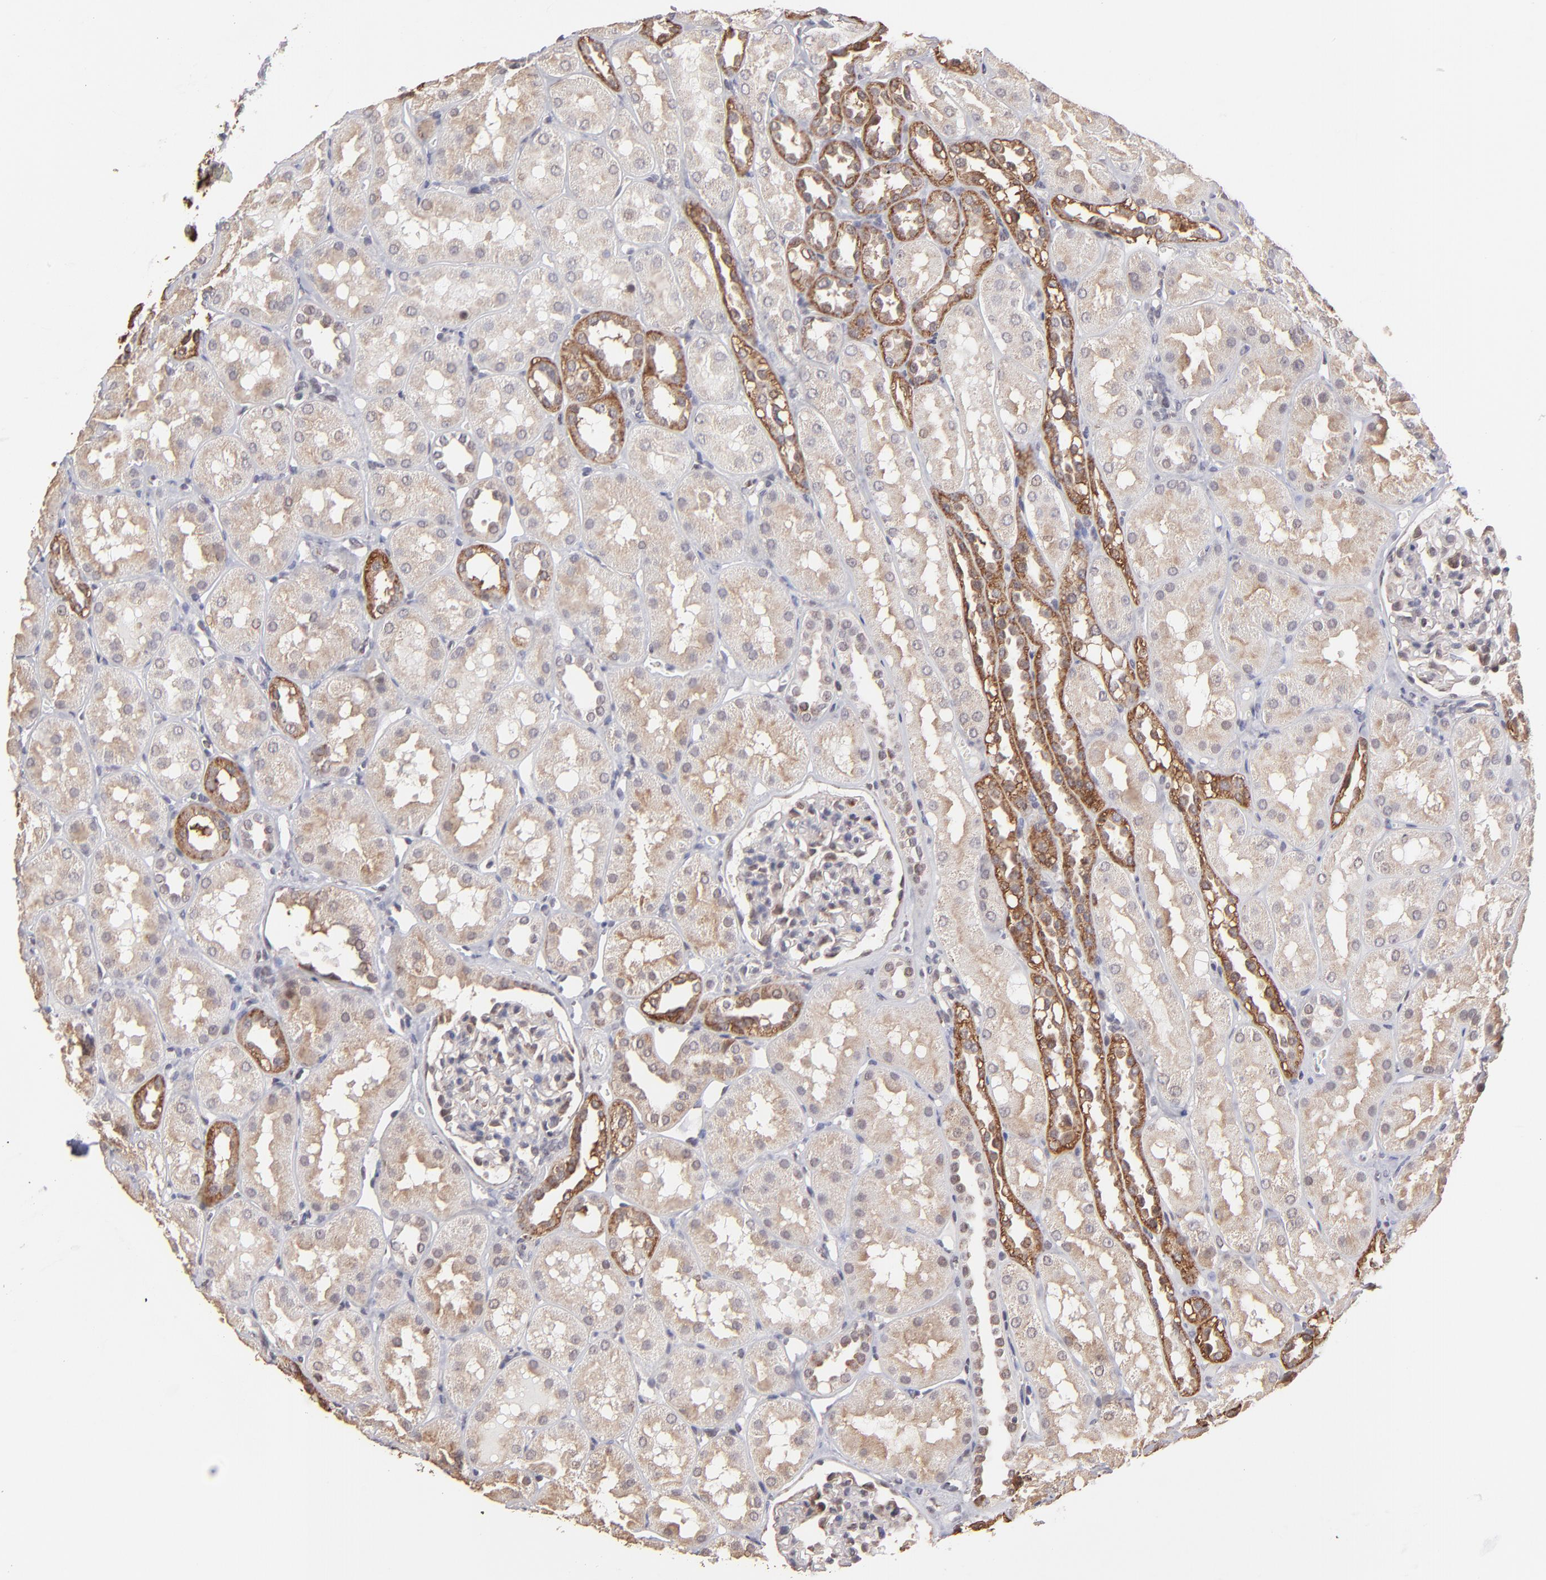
{"staining": {"intensity": "weak", "quantity": "<25%", "location": "nuclear"}, "tissue": "kidney", "cell_type": "Cells in glomeruli", "image_type": "normal", "snomed": [{"axis": "morphology", "description": "Normal tissue, NOS"}, {"axis": "topography", "description": "Kidney"}], "caption": "DAB (3,3'-diaminobenzidine) immunohistochemical staining of unremarkable kidney shows no significant staining in cells in glomeruli.", "gene": "SLC15A1", "patient": {"sex": "male", "age": 16}}